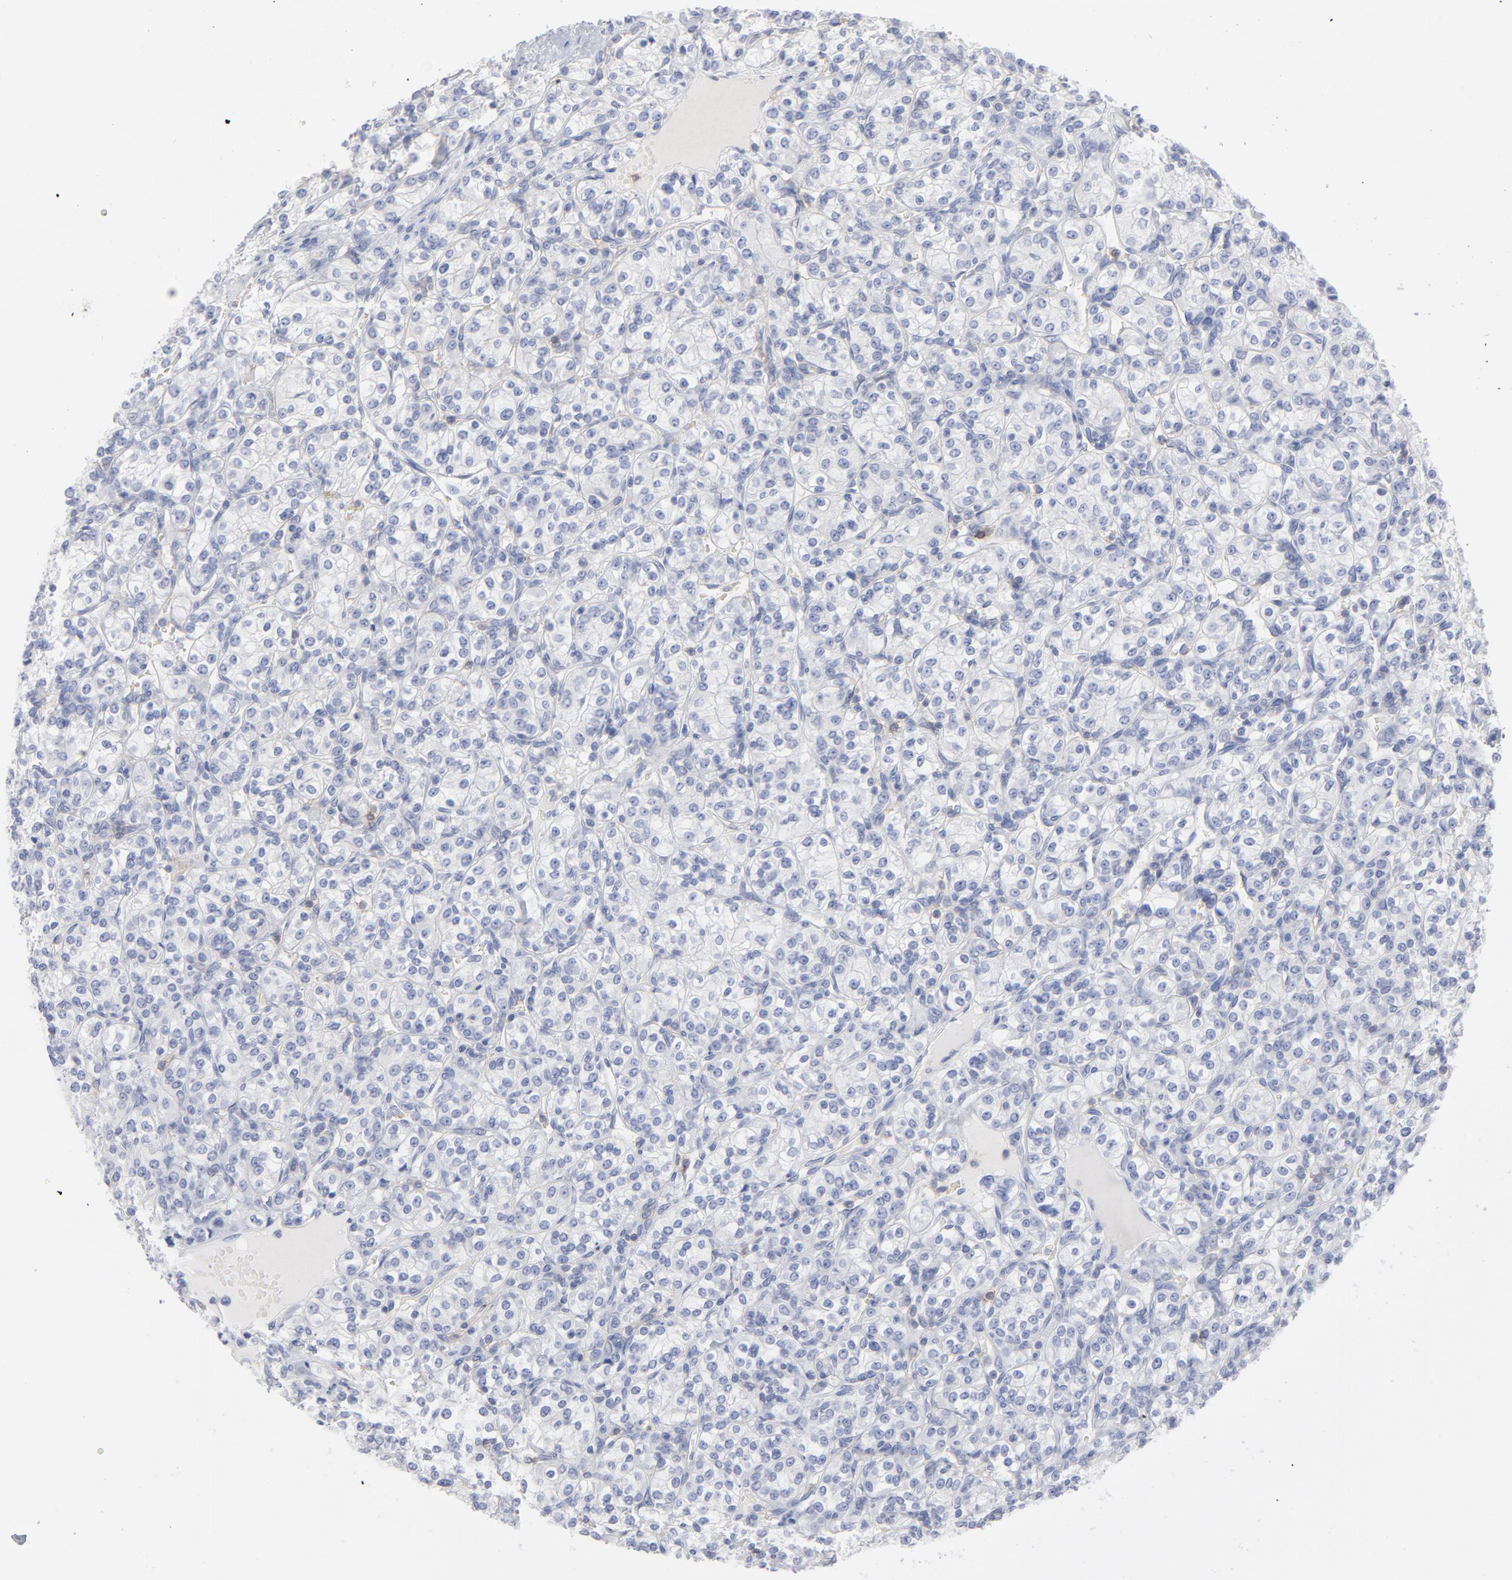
{"staining": {"intensity": "negative", "quantity": "none", "location": "none"}, "tissue": "renal cancer", "cell_type": "Tumor cells", "image_type": "cancer", "snomed": [{"axis": "morphology", "description": "Adenocarcinoma, NOS"}, {"axis": "topography", "description": "Kidney"}], "caption": "Immunohistochemical staining of human adenocarcinoma (renal) demonstrates no significant staining in tumor cells.", "gene": "P2RY8", "patient": {"sex": "male", "age": 77}}